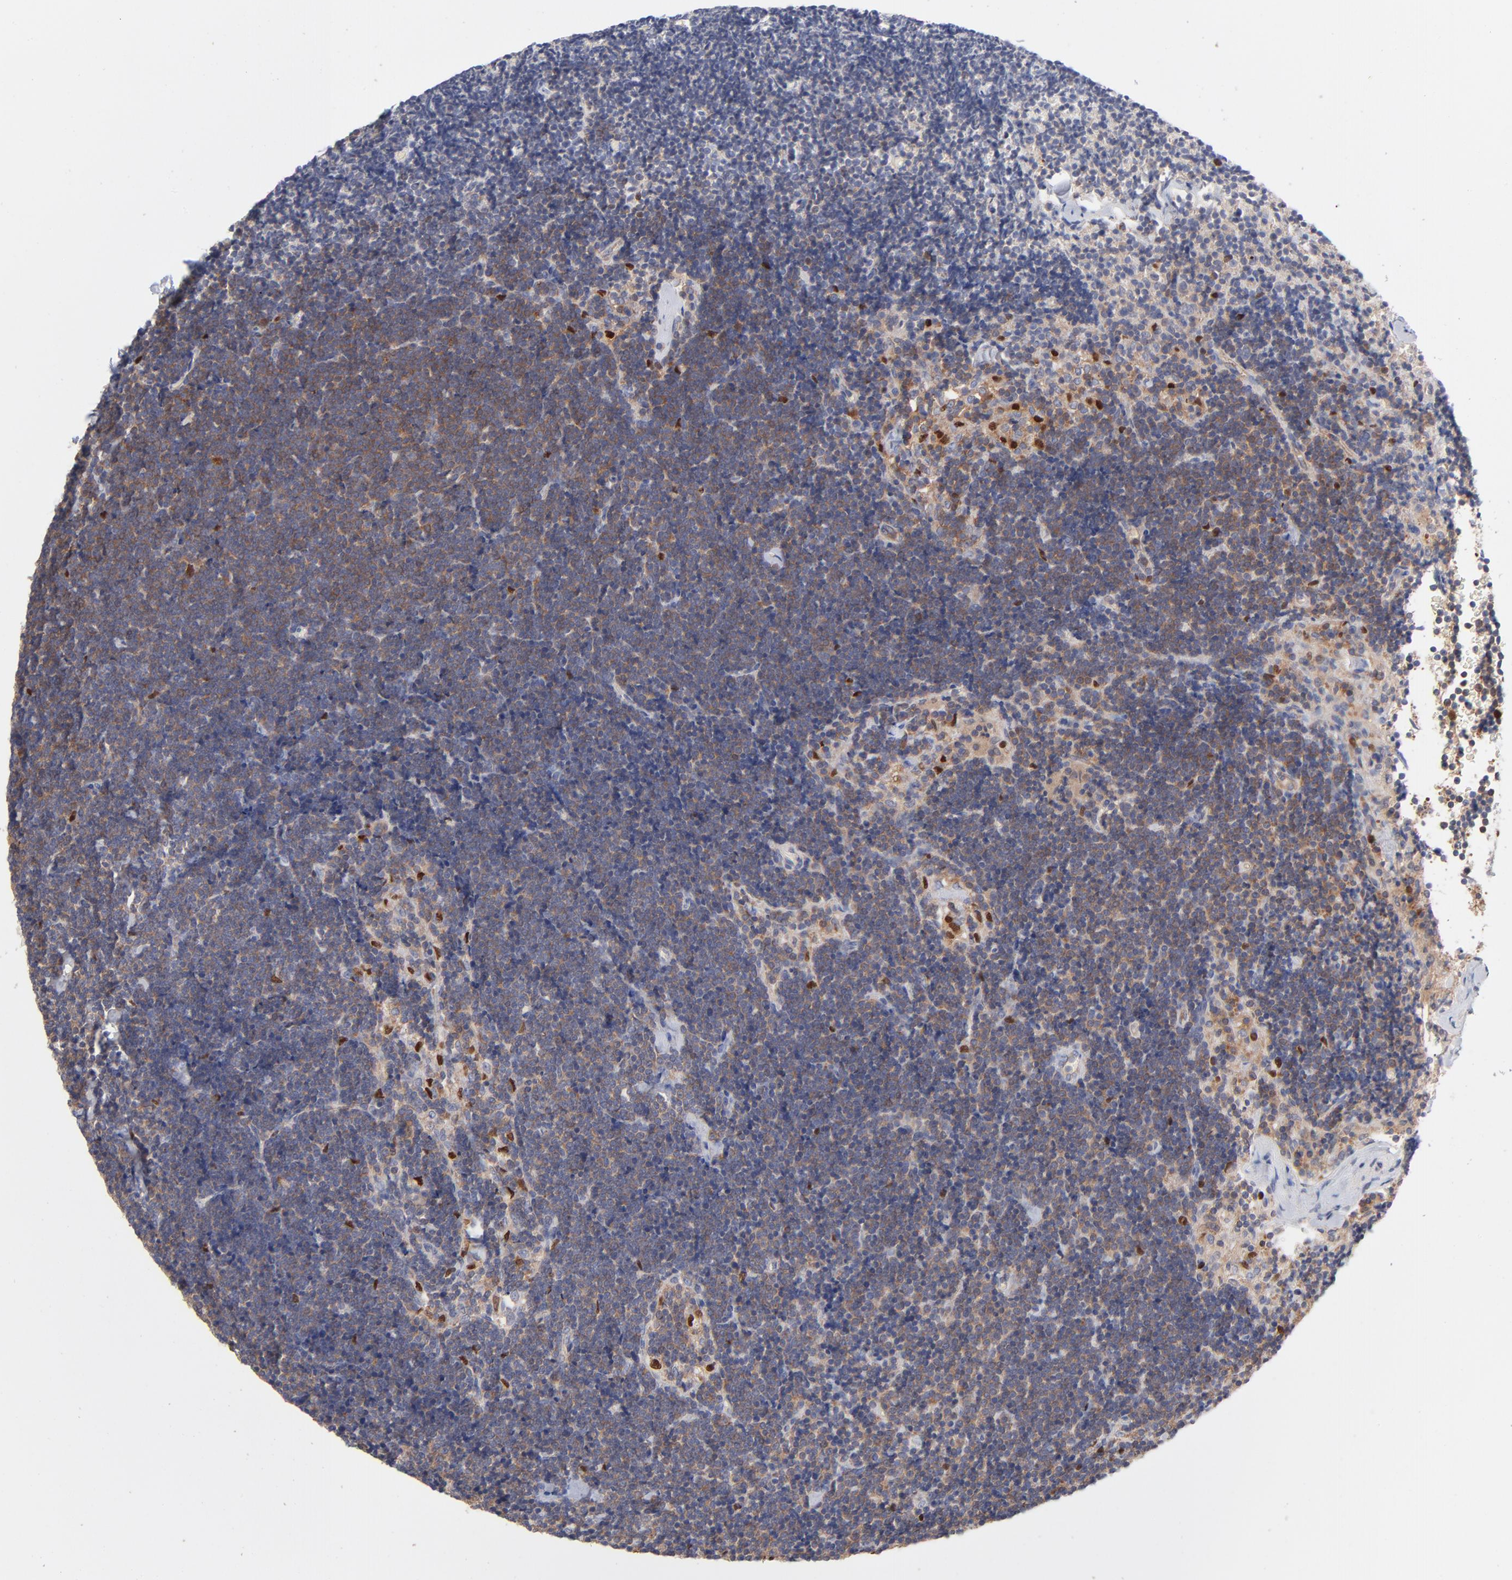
{"staining": {"intensity": "moderate", "quantity": "25%-75%", "location": "cytoplasmic/membranous,nuclear"}, "tissue": "lymph node", "cell_type": "Non-germinal center cells", "image_type": "normal", "snomed": [{"axis": "morphology", "description": "Normal tissue, NOS"}, {"axis": "topography", "description": "Lymph node"}], "caption": "Immunohistochemical staining of unremarkable lymph node displays moderate cytoplasmic/membranous,nuclear protein positivity in about 25%-75% of non-germinal center cells. (Stains: DAB in brown, nuclei in blue, Microscopy: brightfield microscopy at high magnification).", "gene": "ARHGEF6", "patient": {"sex": "male", "age": 63}}